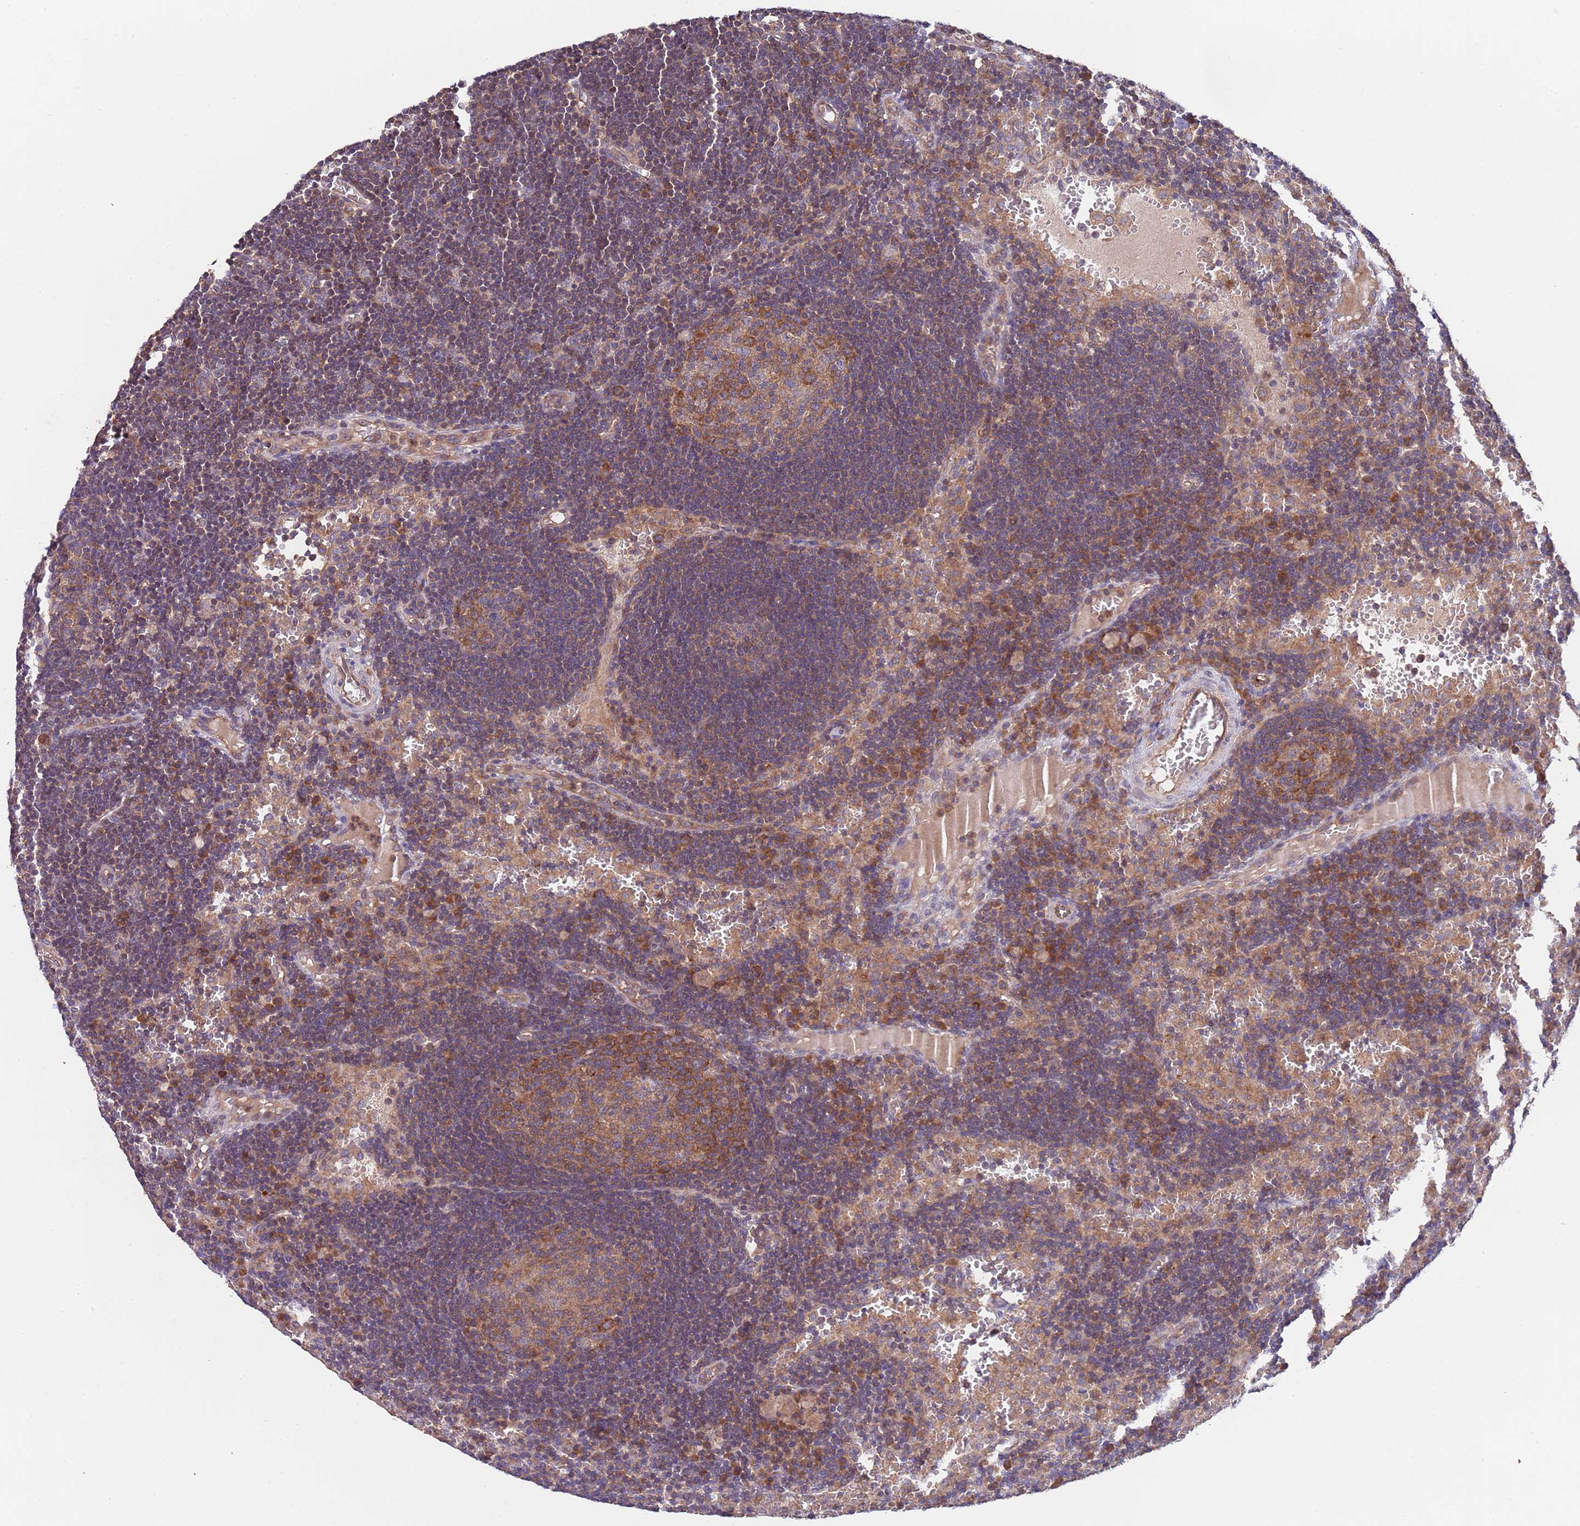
{"staining": {"intensity": "moderate", "quantity": "25%-75%", "location": "cytoplasmic/membranous"}, "tissue": "lymph node", "cell_type": "Germinal center cells", "image_type": "normal", "snomed": [{"axis": "morphology", "description": "Normal tissue, NOS"}, {"axis": "topography", "description": "Lymph node"}], "caption": "Immunohistochemistry (IHC) histopathology image of normal lymph node: lymph node stained using immunohistochemistry demonstrates medium levels of moderate protein expression localized specifically in the cytoplasmic/membranous of germinal center cells, appearing as a cytoplasmic/membranous brown color.", "gene": "EIF3F", "patient": {"sex": "male", "age": 62}}